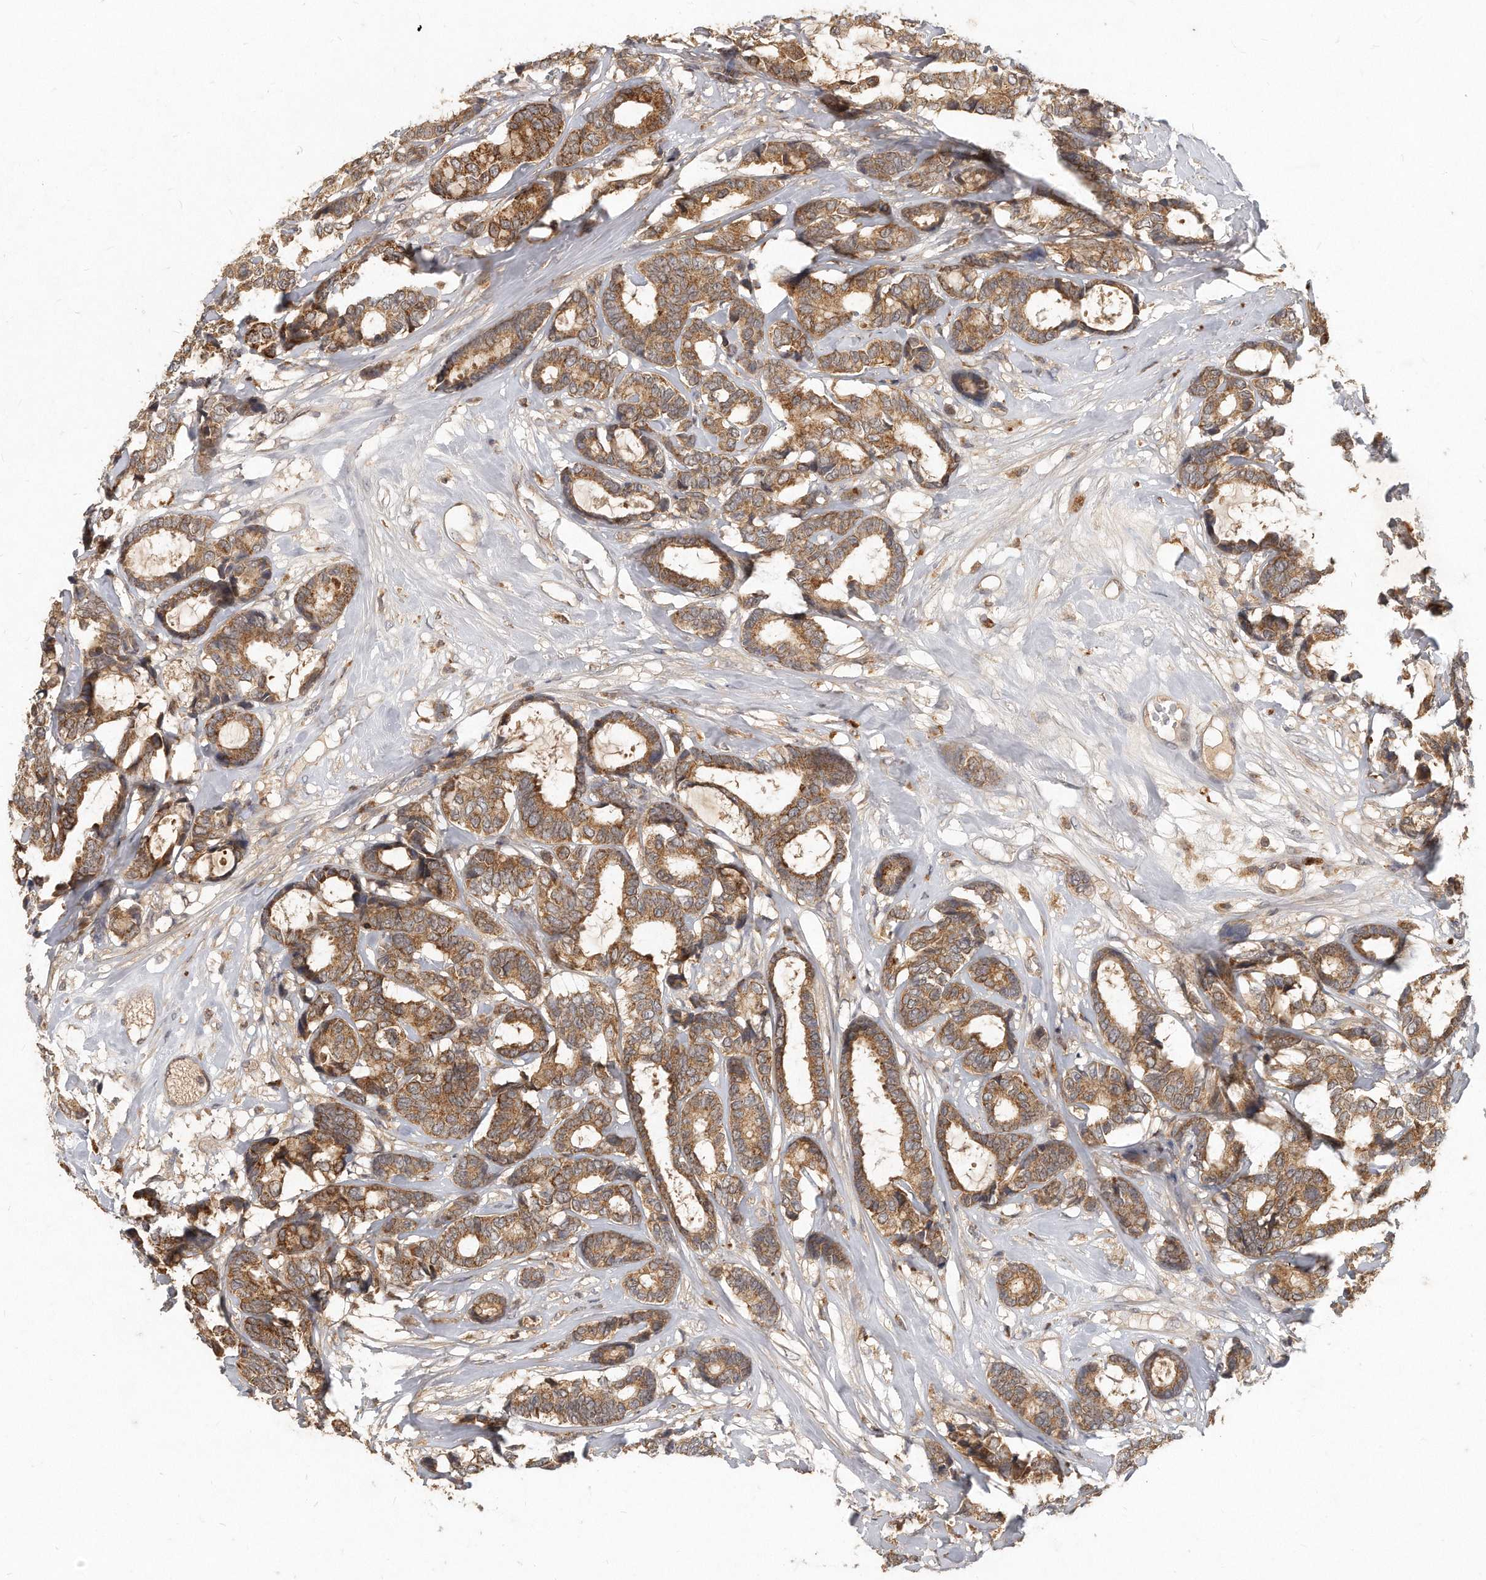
{"staining": {"intensity": "moderate", "quantity": ">75%", "location": "cytoplasmic/membranous"}, "tissue": "breast cancer", "cell_type": "Tumor cells", "image_type": "cancer", "snomed": [{"axis": "morphology", "description": "Duct carcinoma"}, {"axis": "topography", "description": "Breast"}], "caption": "Tumor cells show moderate cytoplasmic/membranous positivity in about >75% of cells in breast cancer (invasive ductal carcinoma).", "gene": "LGALS8", "patient": {"sex": "female", "age": 87}}